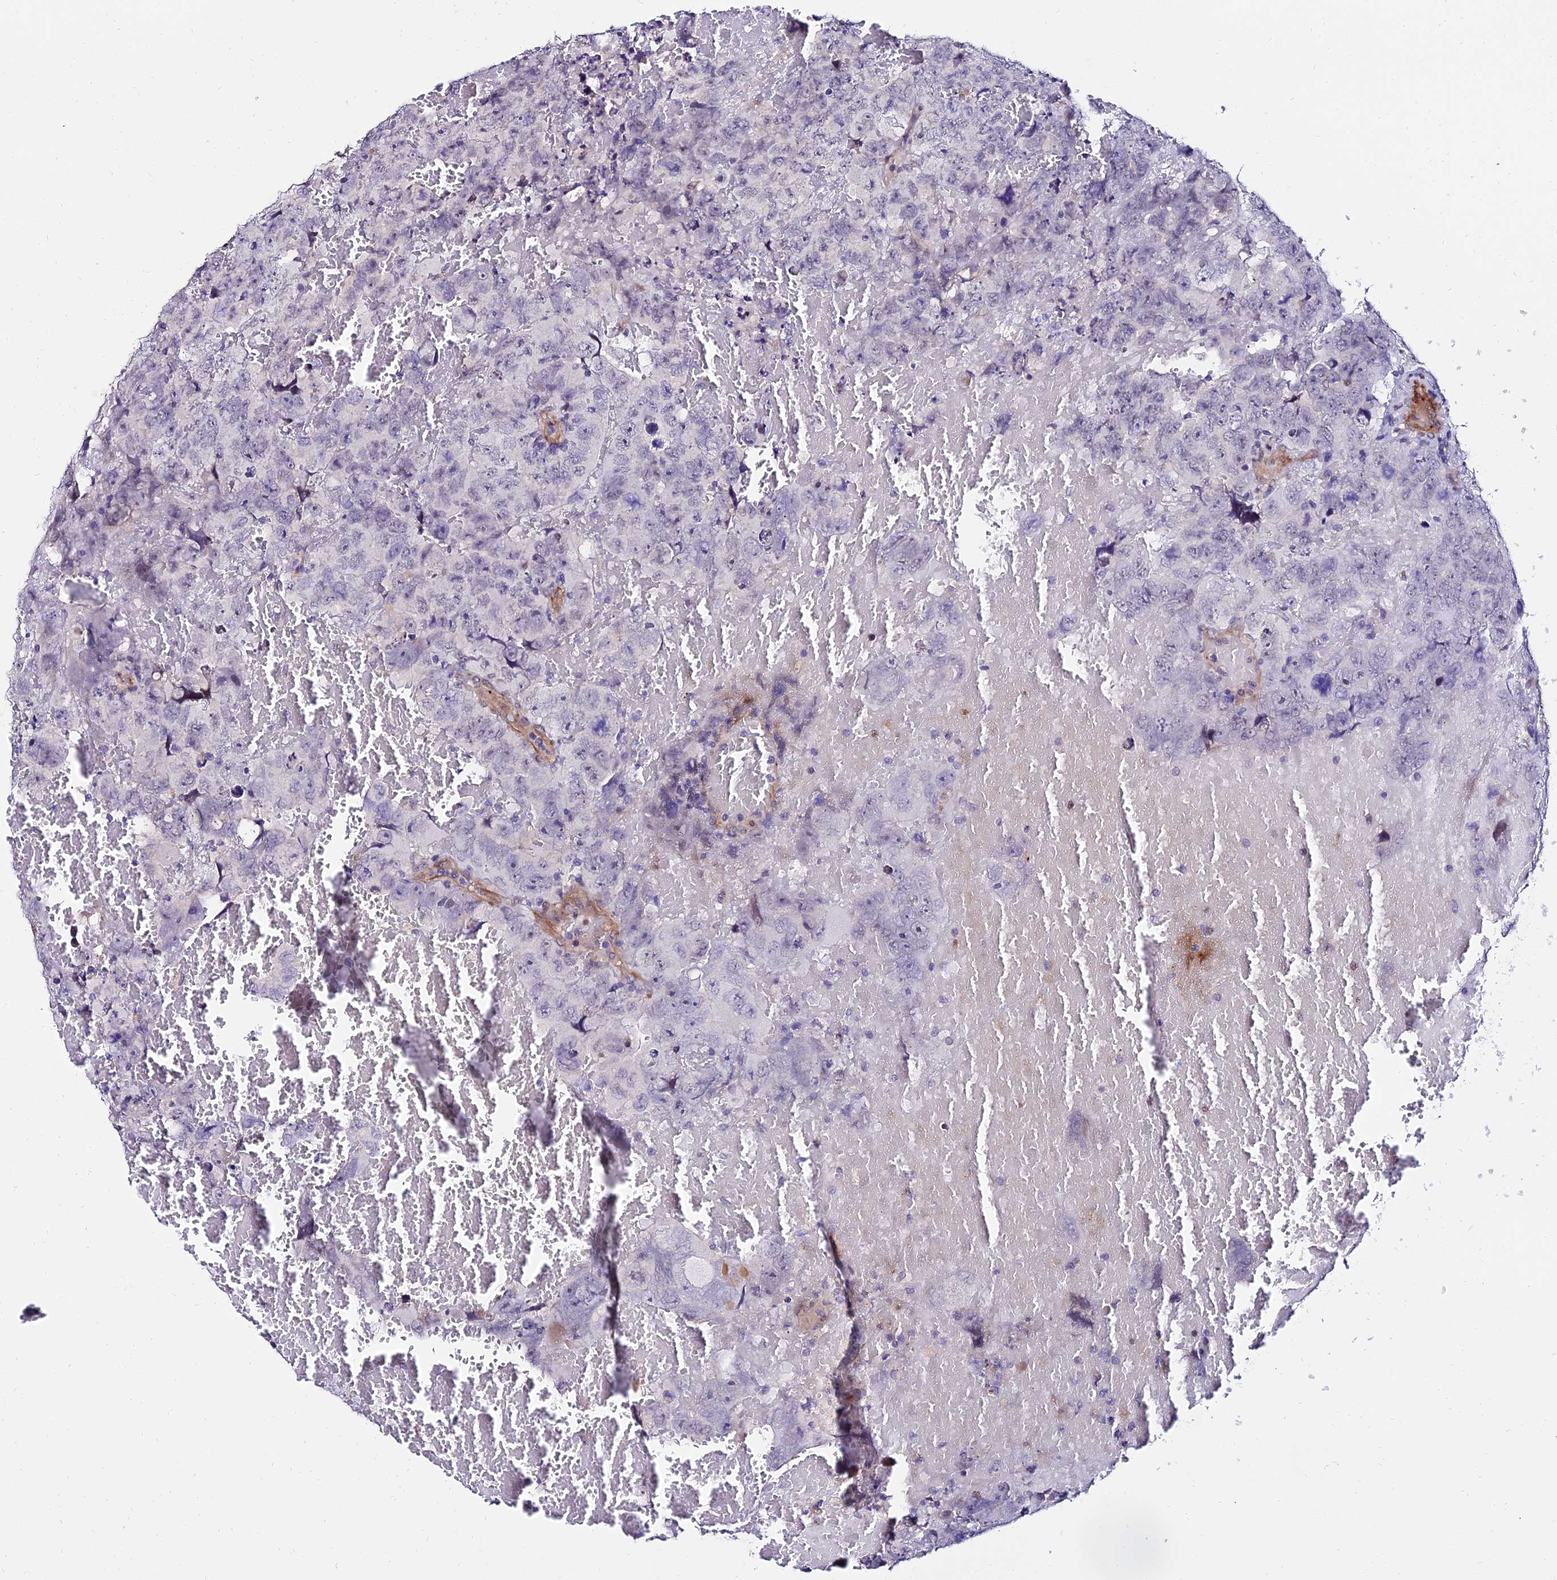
{"staining": {"intensity": "negative", "quantity": "none", "location": "none"}, "tissue": "testis cancer", "cell_type": "Tumor cells", "image_type": "cancer", "snomed": [{"axis": "morphology", "description": "Carcinoma, Embryonal, NOS"}, {"axis": "topography", "description": "Testis"}], "caption": "Immunohistochemistry of human testis embryonal carcinoma demonstrates no positivity in tumor cells.", "gene": "ALDH3B2", "patient": {"sex": "male", "age": 45}}